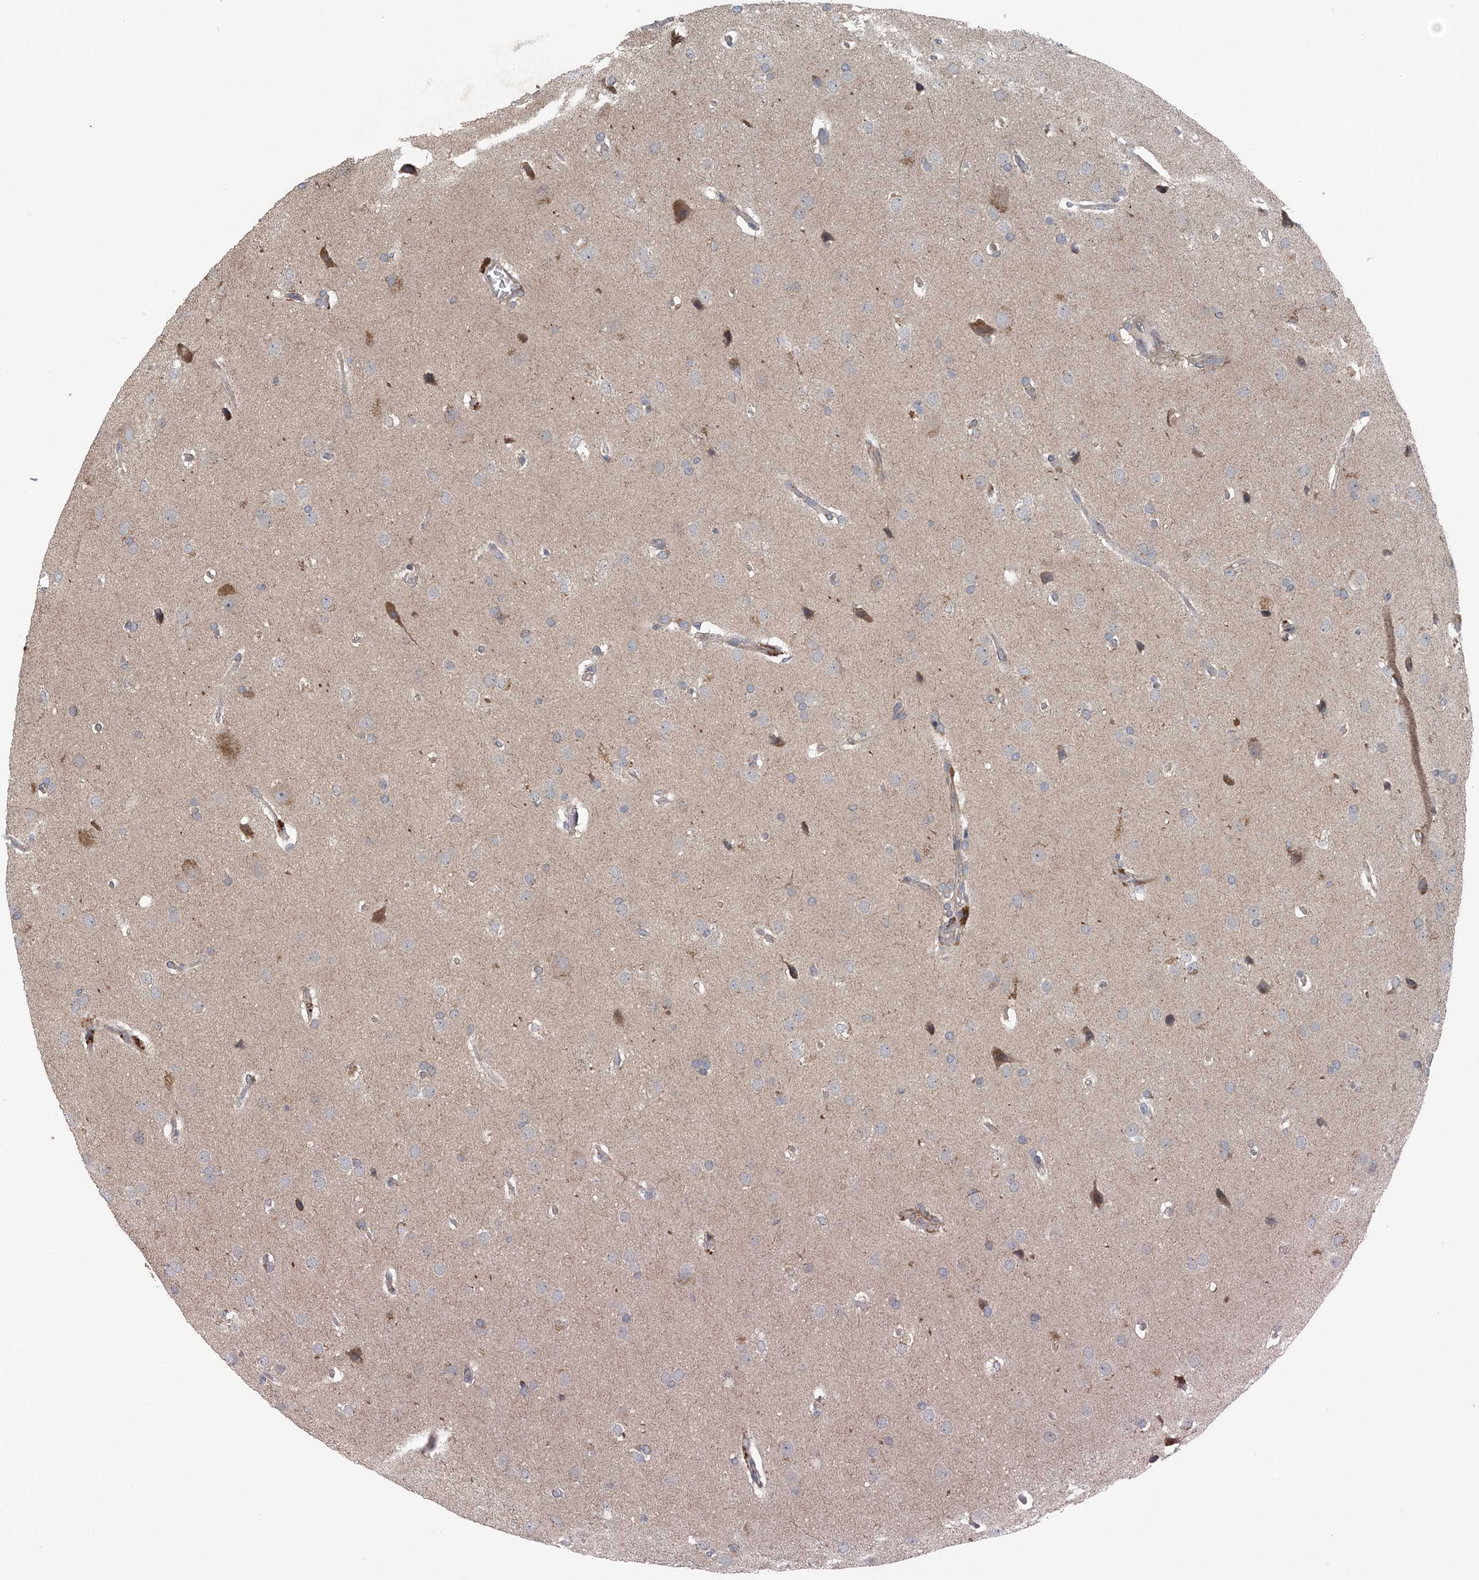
{"staining": {"intensity": "negative", "quantity": "none", "location": "none"}, "tissue": "glioma", "cell_type": "Tumor cells", "image_type": "cancer", "snomed": [{"axis": "morphology", "description": "Glioma, malignant, Low grade"}, {"axis": "topography", "description": "Brain"}], "caption": "The histopathology image demonstrates no staining of tumor cells in malignant glioma (low-grade). The staining is performed using DAB brown chromogen with nuclei counter-stained in using hematoxylin.", "gene": "MYO9B", "patient": {"sex": "female", "age": 37}}